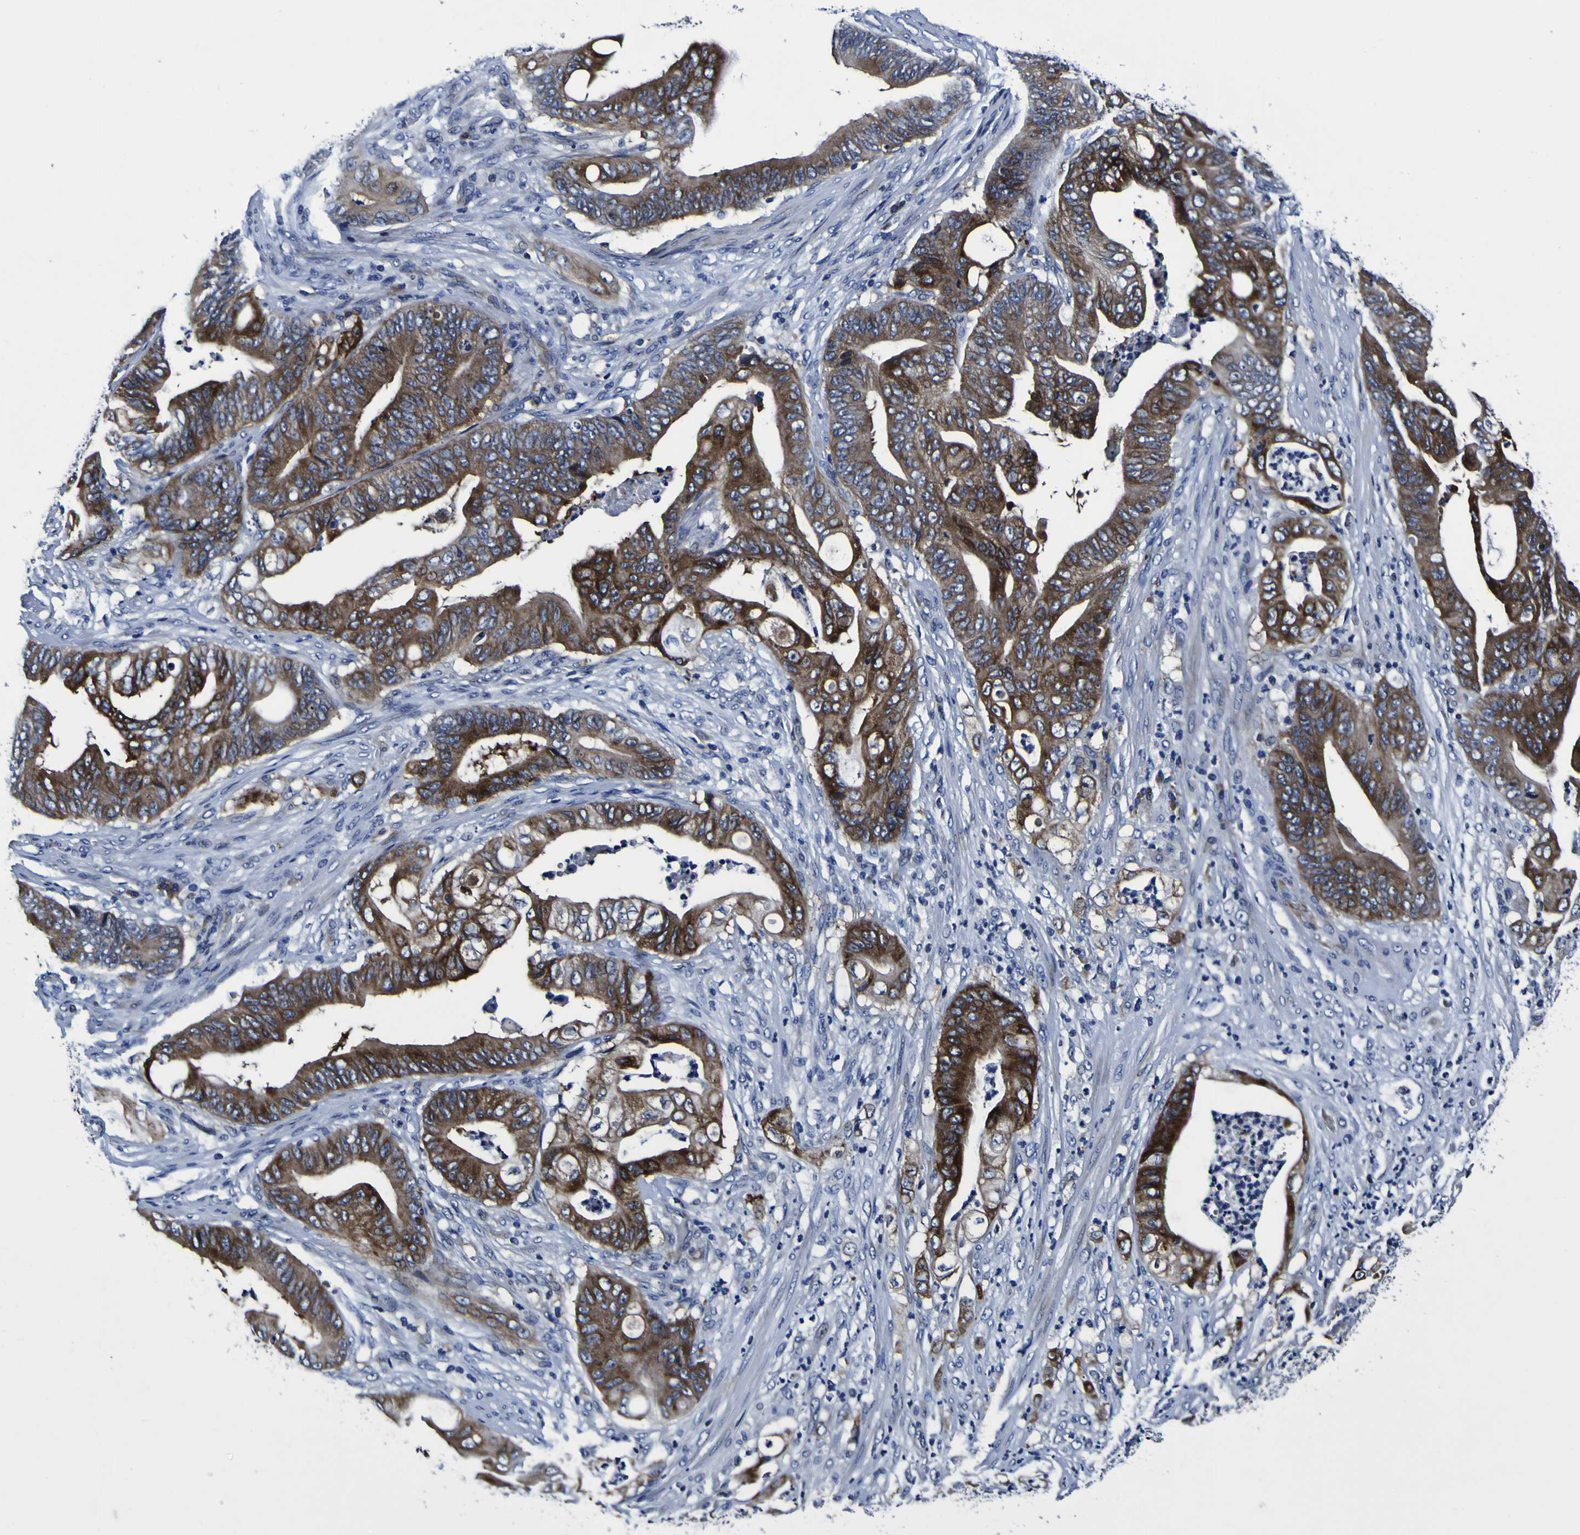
{"staining": {"intensity": "strong", "quantity": "25%-75%", "location": "cytoplasmic/membranous"}, "tissue": "stomach cancer", "cell_type": "Tumor cells", "image_type": "cancer", "snomed": [{"axis": "morphology", "description": "Adenocarcinoma, NOS"}, {"axis": "topography", "description": "Stomach"}], "caption": "Stomach cancer (adenocarcinoma) stained for a protein demonstrates strong cytoplasmic/membranous positivity in tumor cells.", "gene": "SORCS1", "patient": {"sex": "female", "age": 73}}